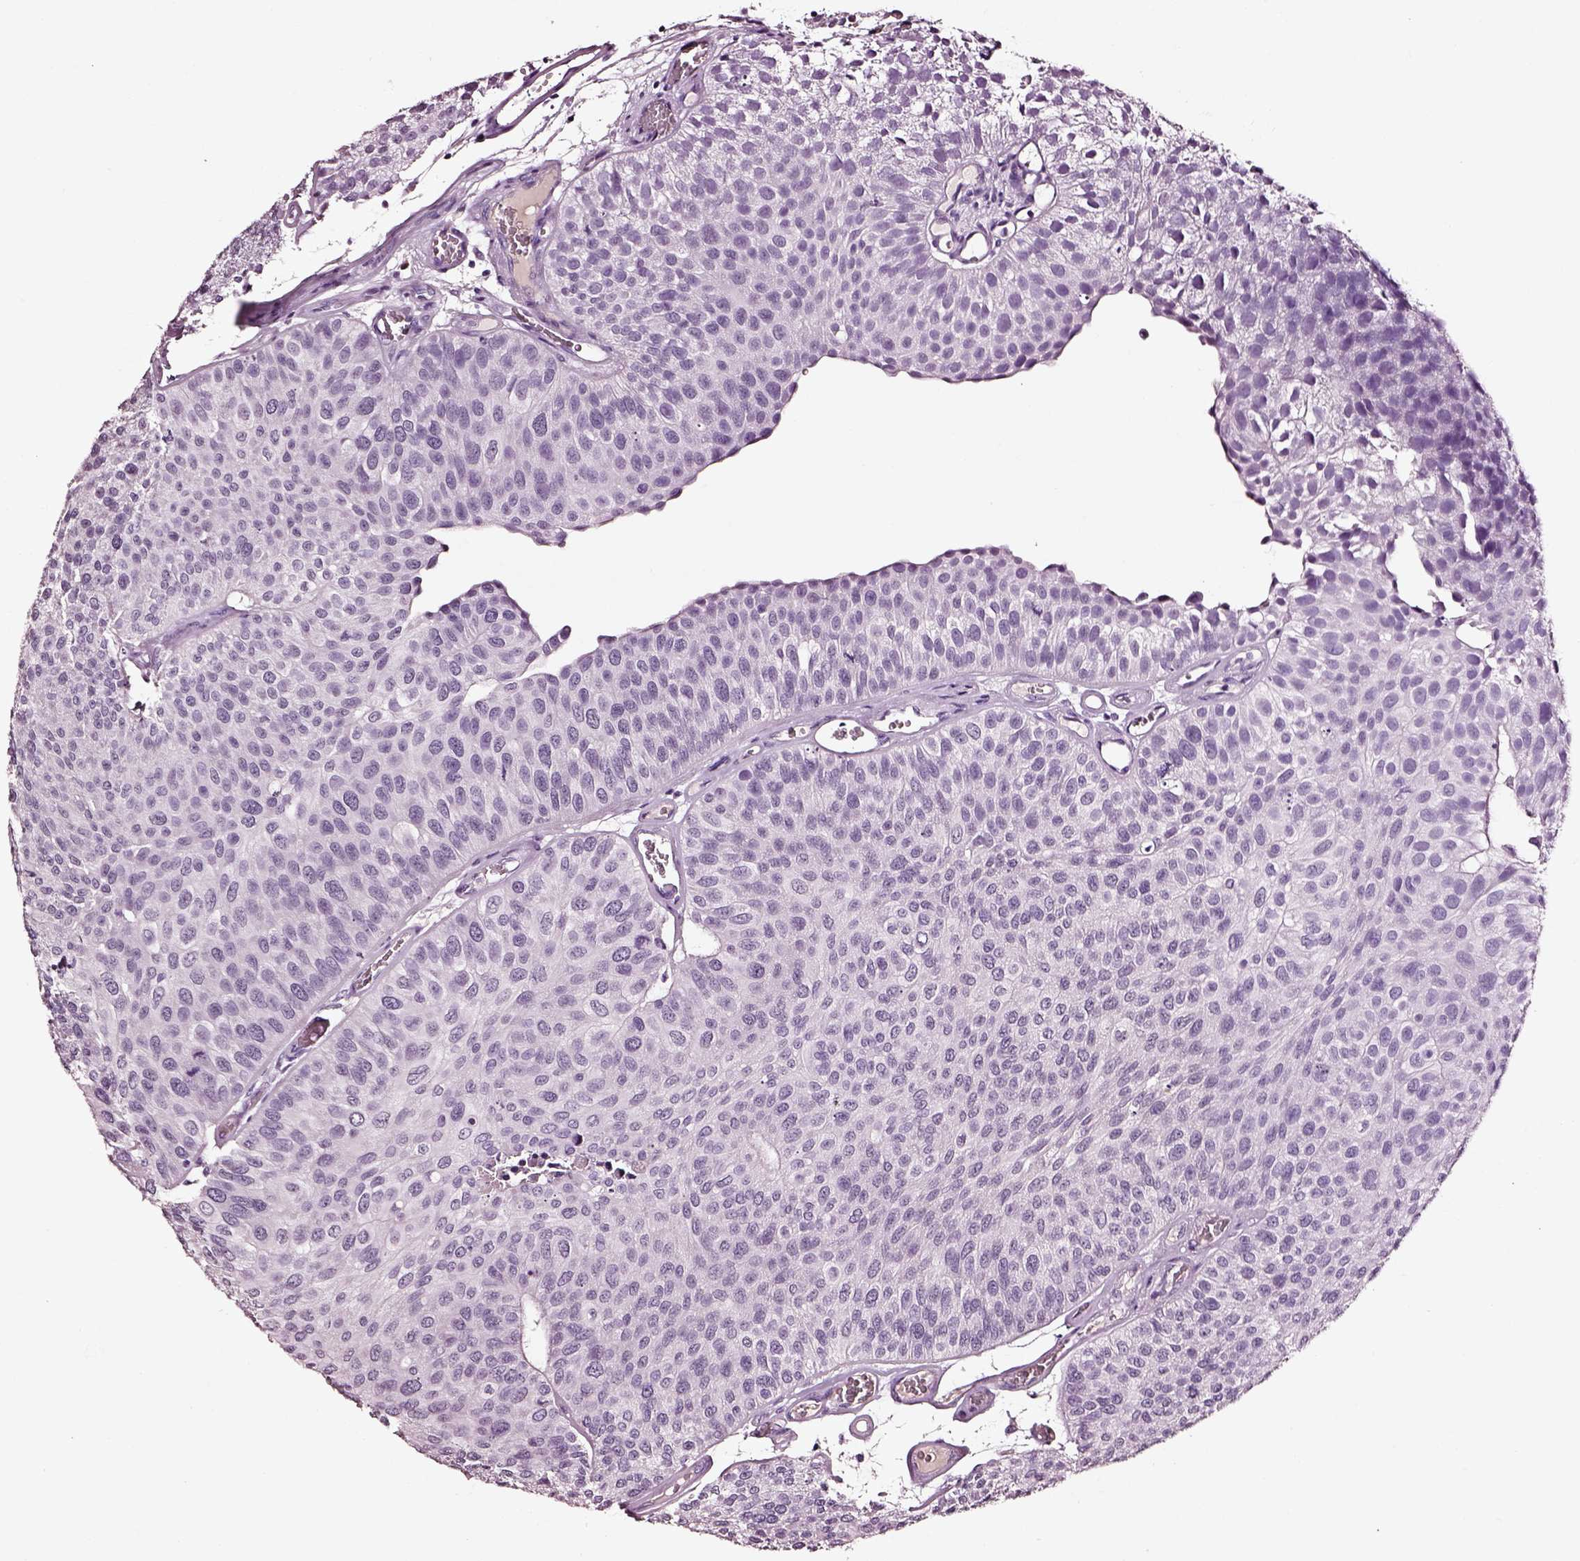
{"staining": {"intensity": "negative", "quantity": "none", "location": "none"}, "tissue": "urothelial cancer", "cell_type": "Tumor cells", "image_type": "cancer", "snomed": [{"axis": "morphology", "description": "Urothelial carcinoma, Low grade"}, {"axis": "topography", "description": "Urinary bladder"}], "caption": "Immunohistochemistry (IHC) image of urothelial cancer stained for a protein (brown), which reveals no positivity in tumor cells.", "gene": "SMIM17", "patient": {"sex": "female", "age": 87}}